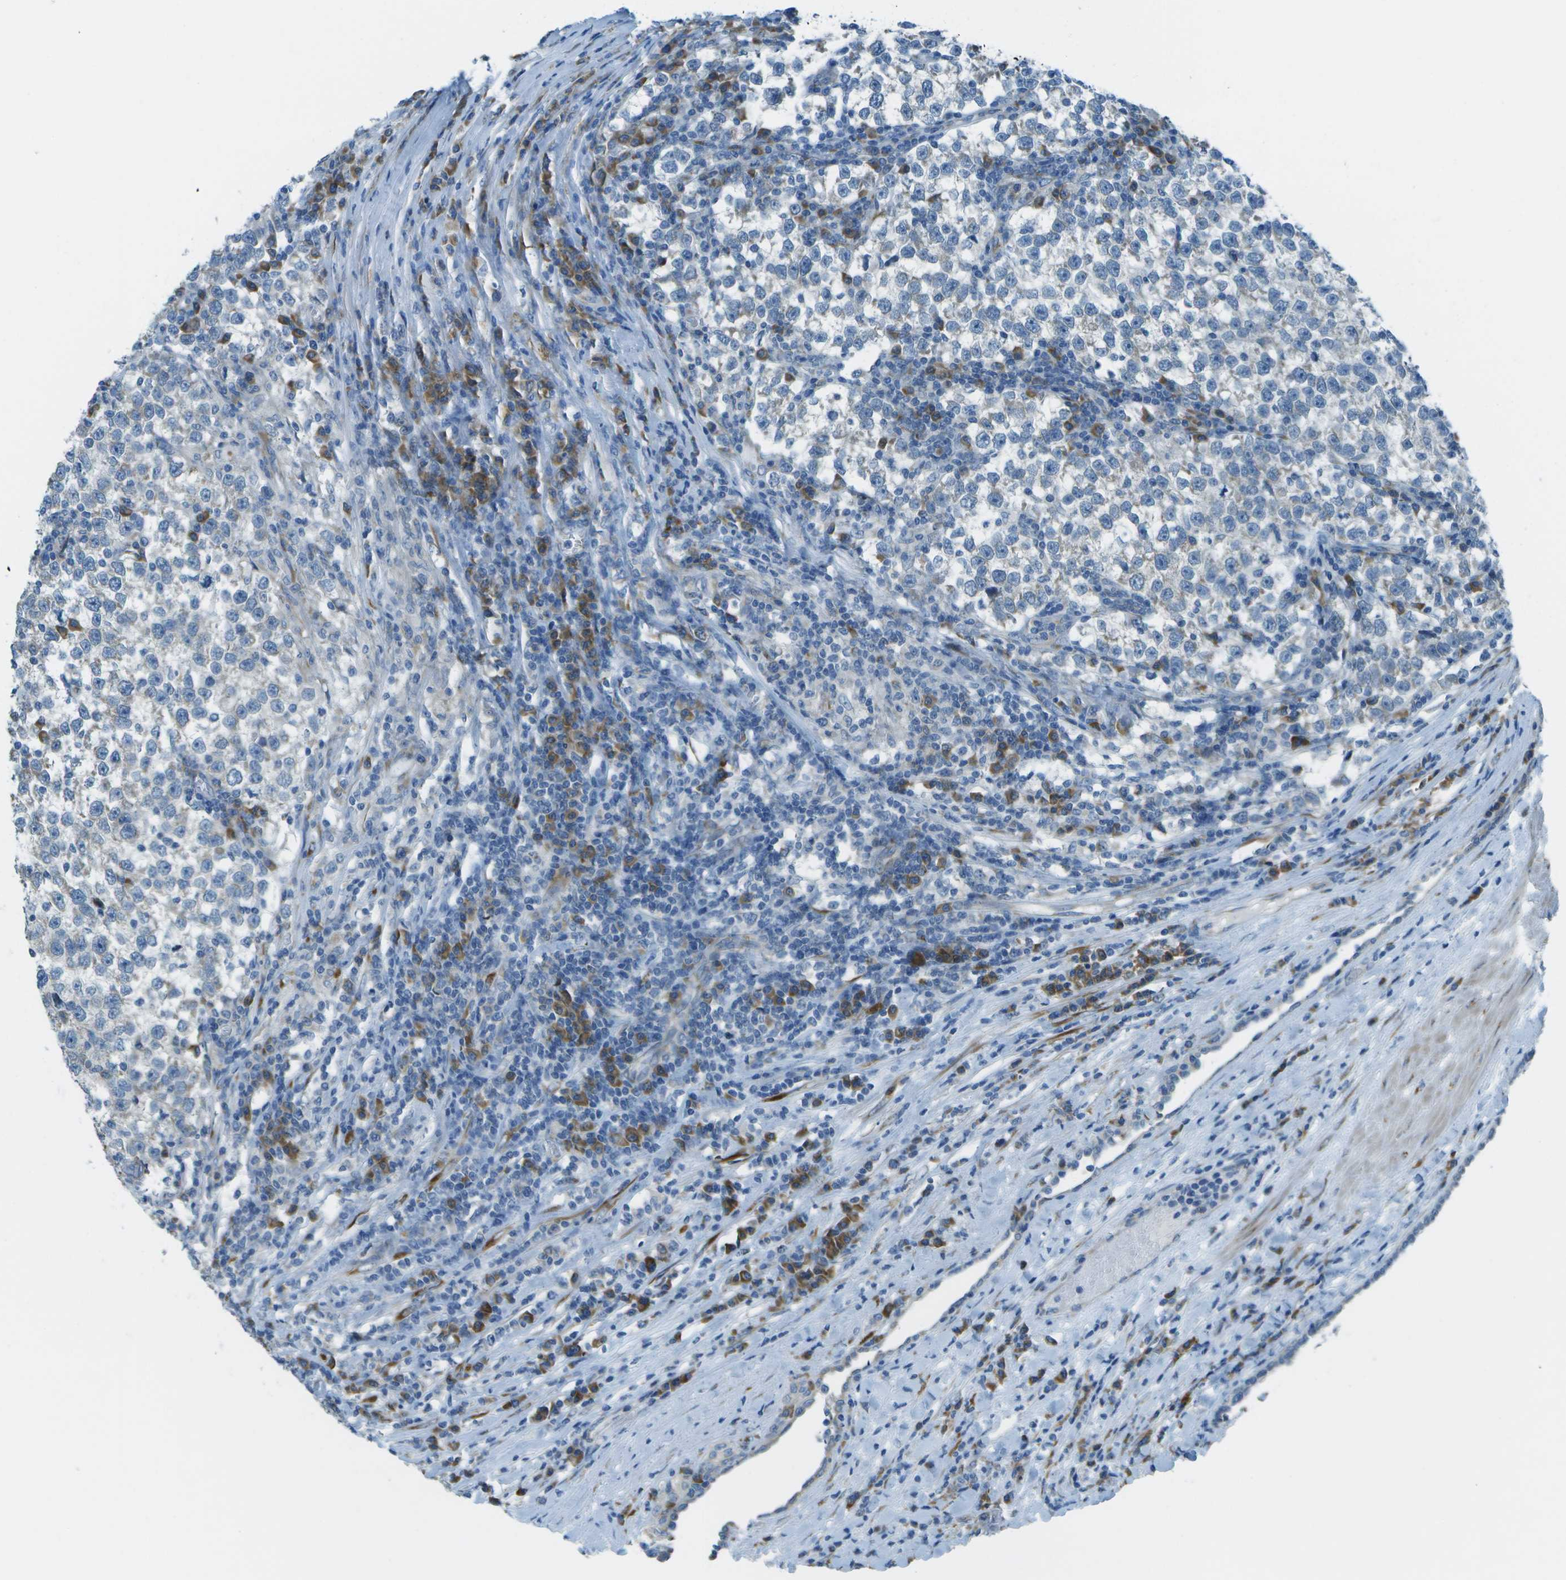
{"staining": {"intensity": "negative", "quantity": "none", "location": "none"}, "tissue": "testis cancer", "cell_type": "Tumor cells", "image_type": "cancer", "snomed": [{"axis": "morphology", "description": "Normal tissue, NOS"}, {"axis": "morphology", "description": "Seminoma, NOS"}, {"axis": "topography", "description": "Testis"}], "caption": "This is an IHC photomicrograph of human testis cancer (seminoma). There is no expression in tumor cells.", "gene": "KCTD3", "patient": {"sex": "male", "age": 43}}